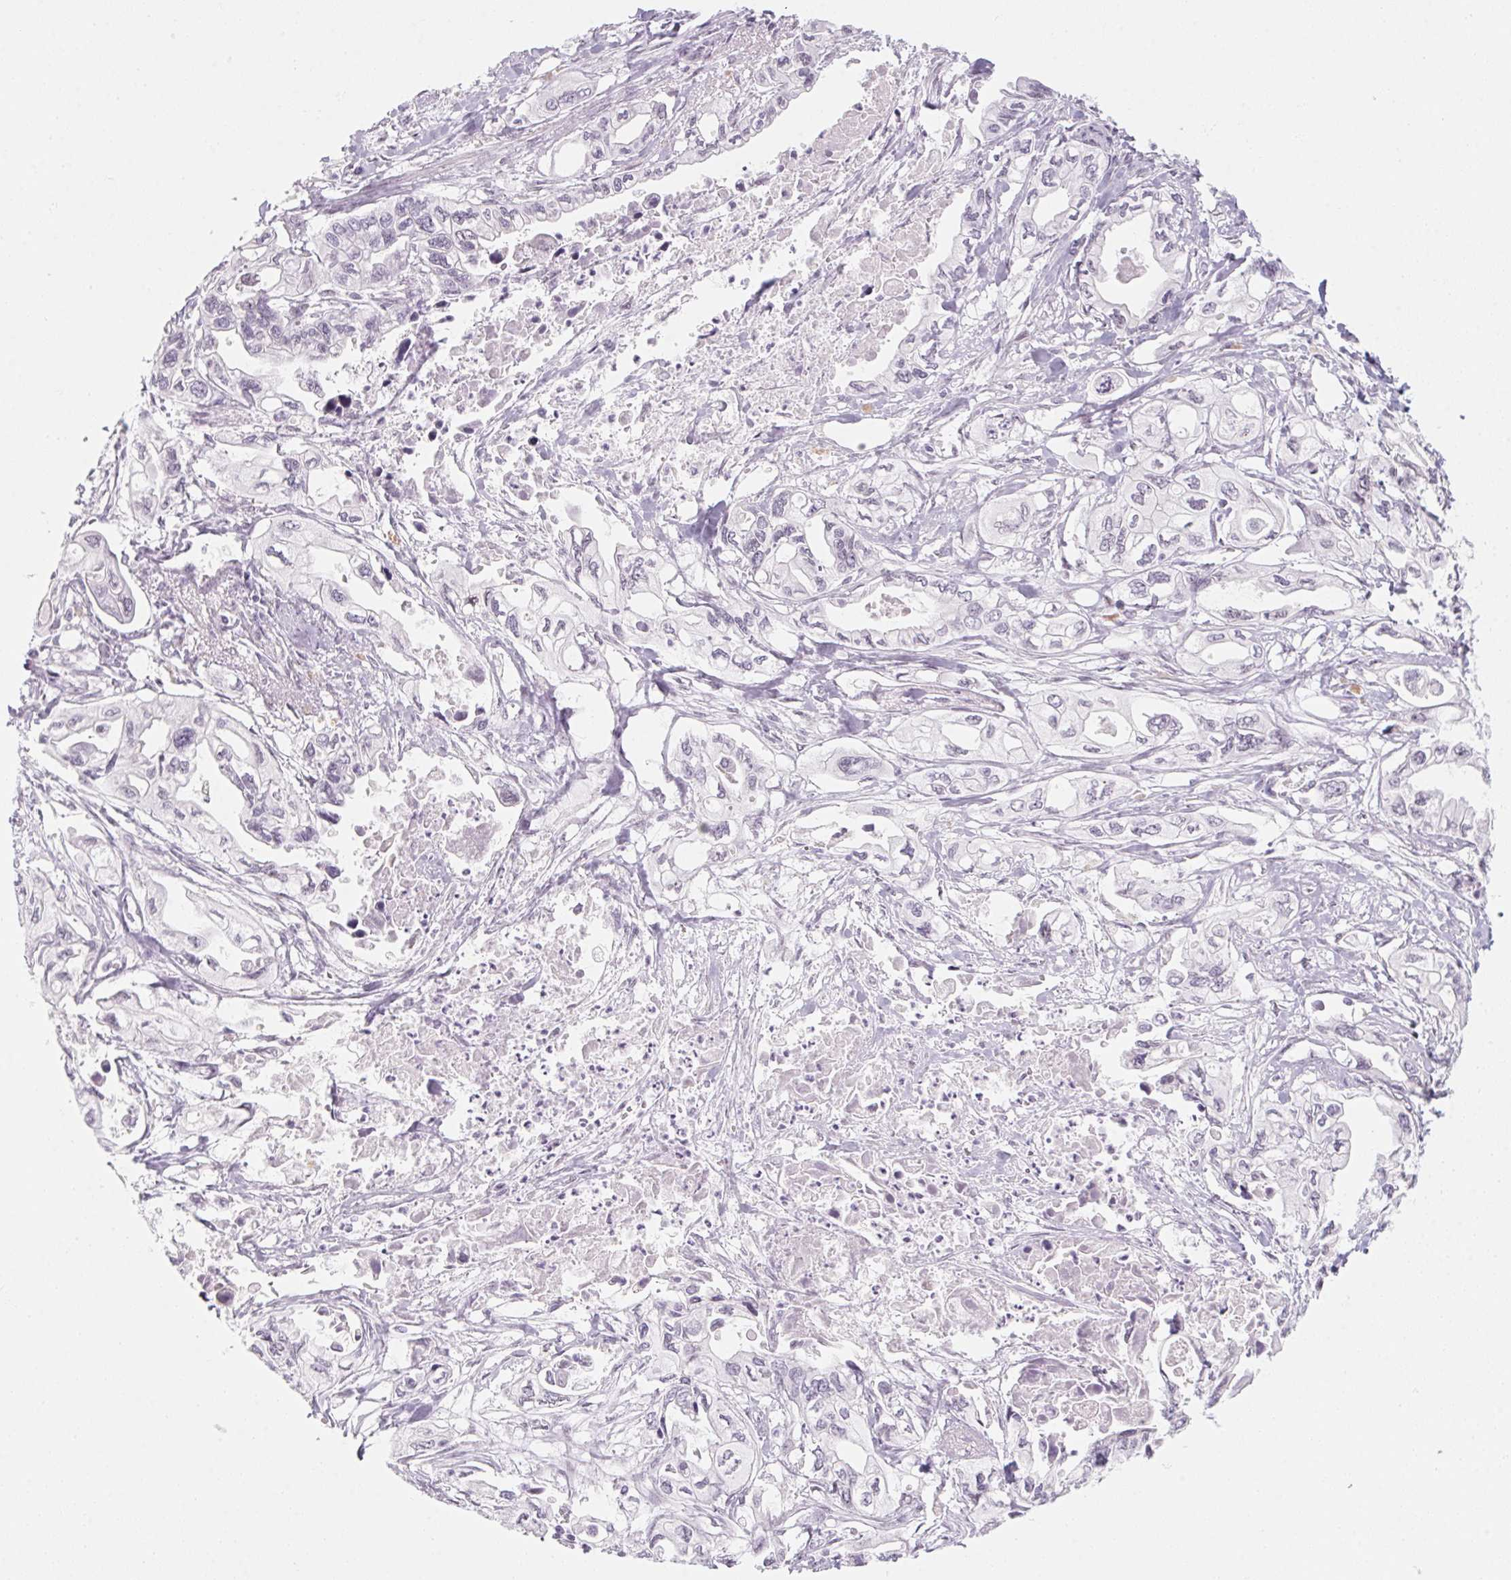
{"staining": {"intensity": "negative", "quantity": "none", "location": "none"}, "tissue": "pancreatic cancer", "cell_type": "Tumor cells", "image_type": "cancer", "snomed": [{"axis": "morphology", "description": "Adenocarcinoma, NOS"}, {"axis": "topography", "description": "Pancreas"}], "caption": "Immunohistochemistry (IHC) photomicrograph of neoplastic tissue: adenocarcinoma (pancreatic) stained with DAB (3,3'-diaminobenzidine) demonstrates no significant protein staining in tumor cells.", "gene": "KCNQ2", "patient": {"sex": "male", "age": 68}}